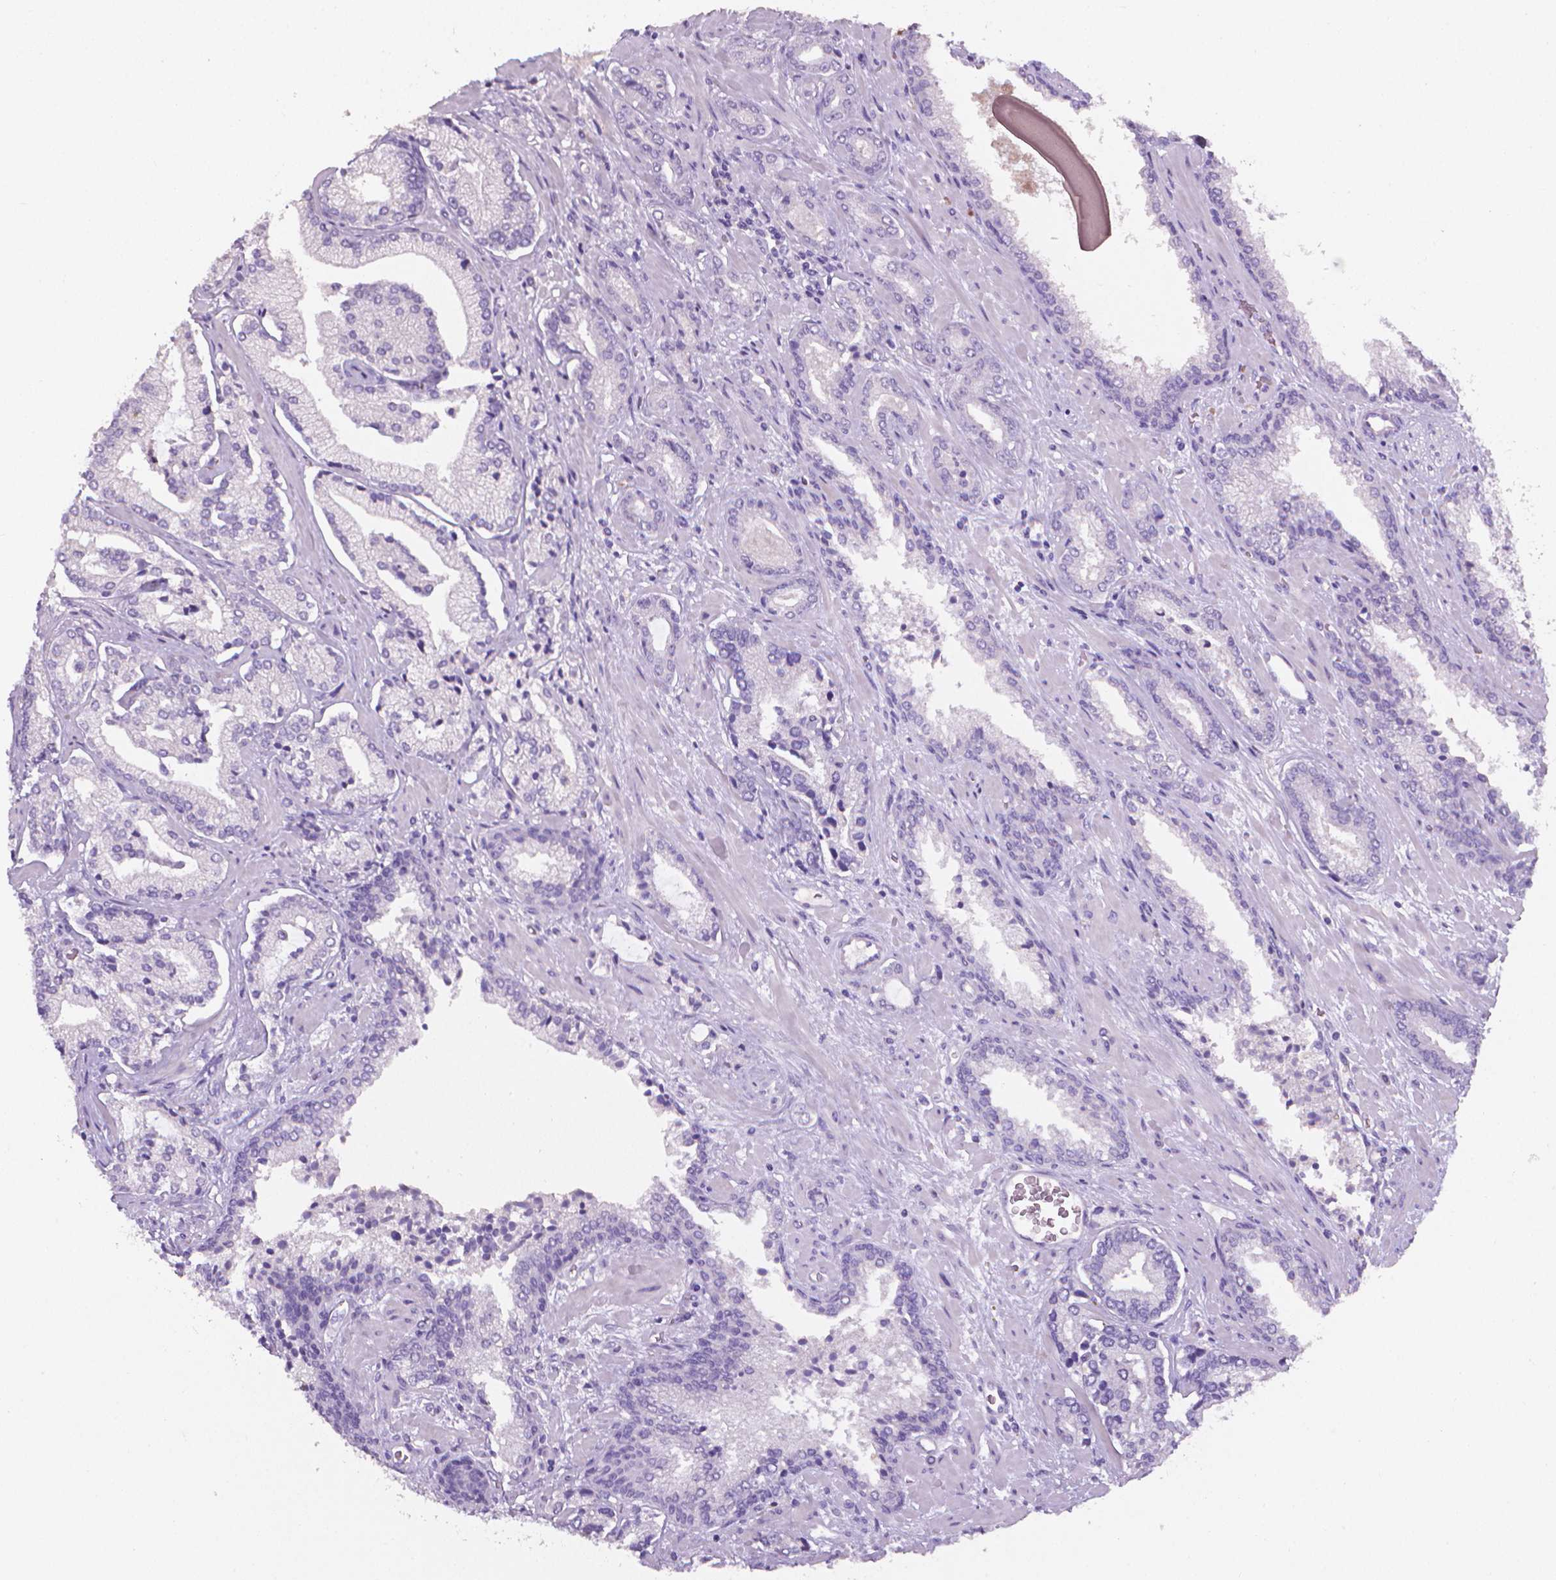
{"staining": {"intensity": "negative", "quantity": "none", "location": "none"}, "tissue": "prostate cancer", "cell_type": "Tumor cells", "image_type": "cancer", "snomed": [{"axis": "morphology", "description": "Adenocarcinoma, Low grade"}, {"axis": "topography", "description": "Prostate"}], "caption": "Human prostate adenocarcinoma (low-grade) stained for a protein using IHC reveals no positivity in tumor cells.", "gene": "XPNPEP2", "patient": {"sex": "male", "age": 61}}